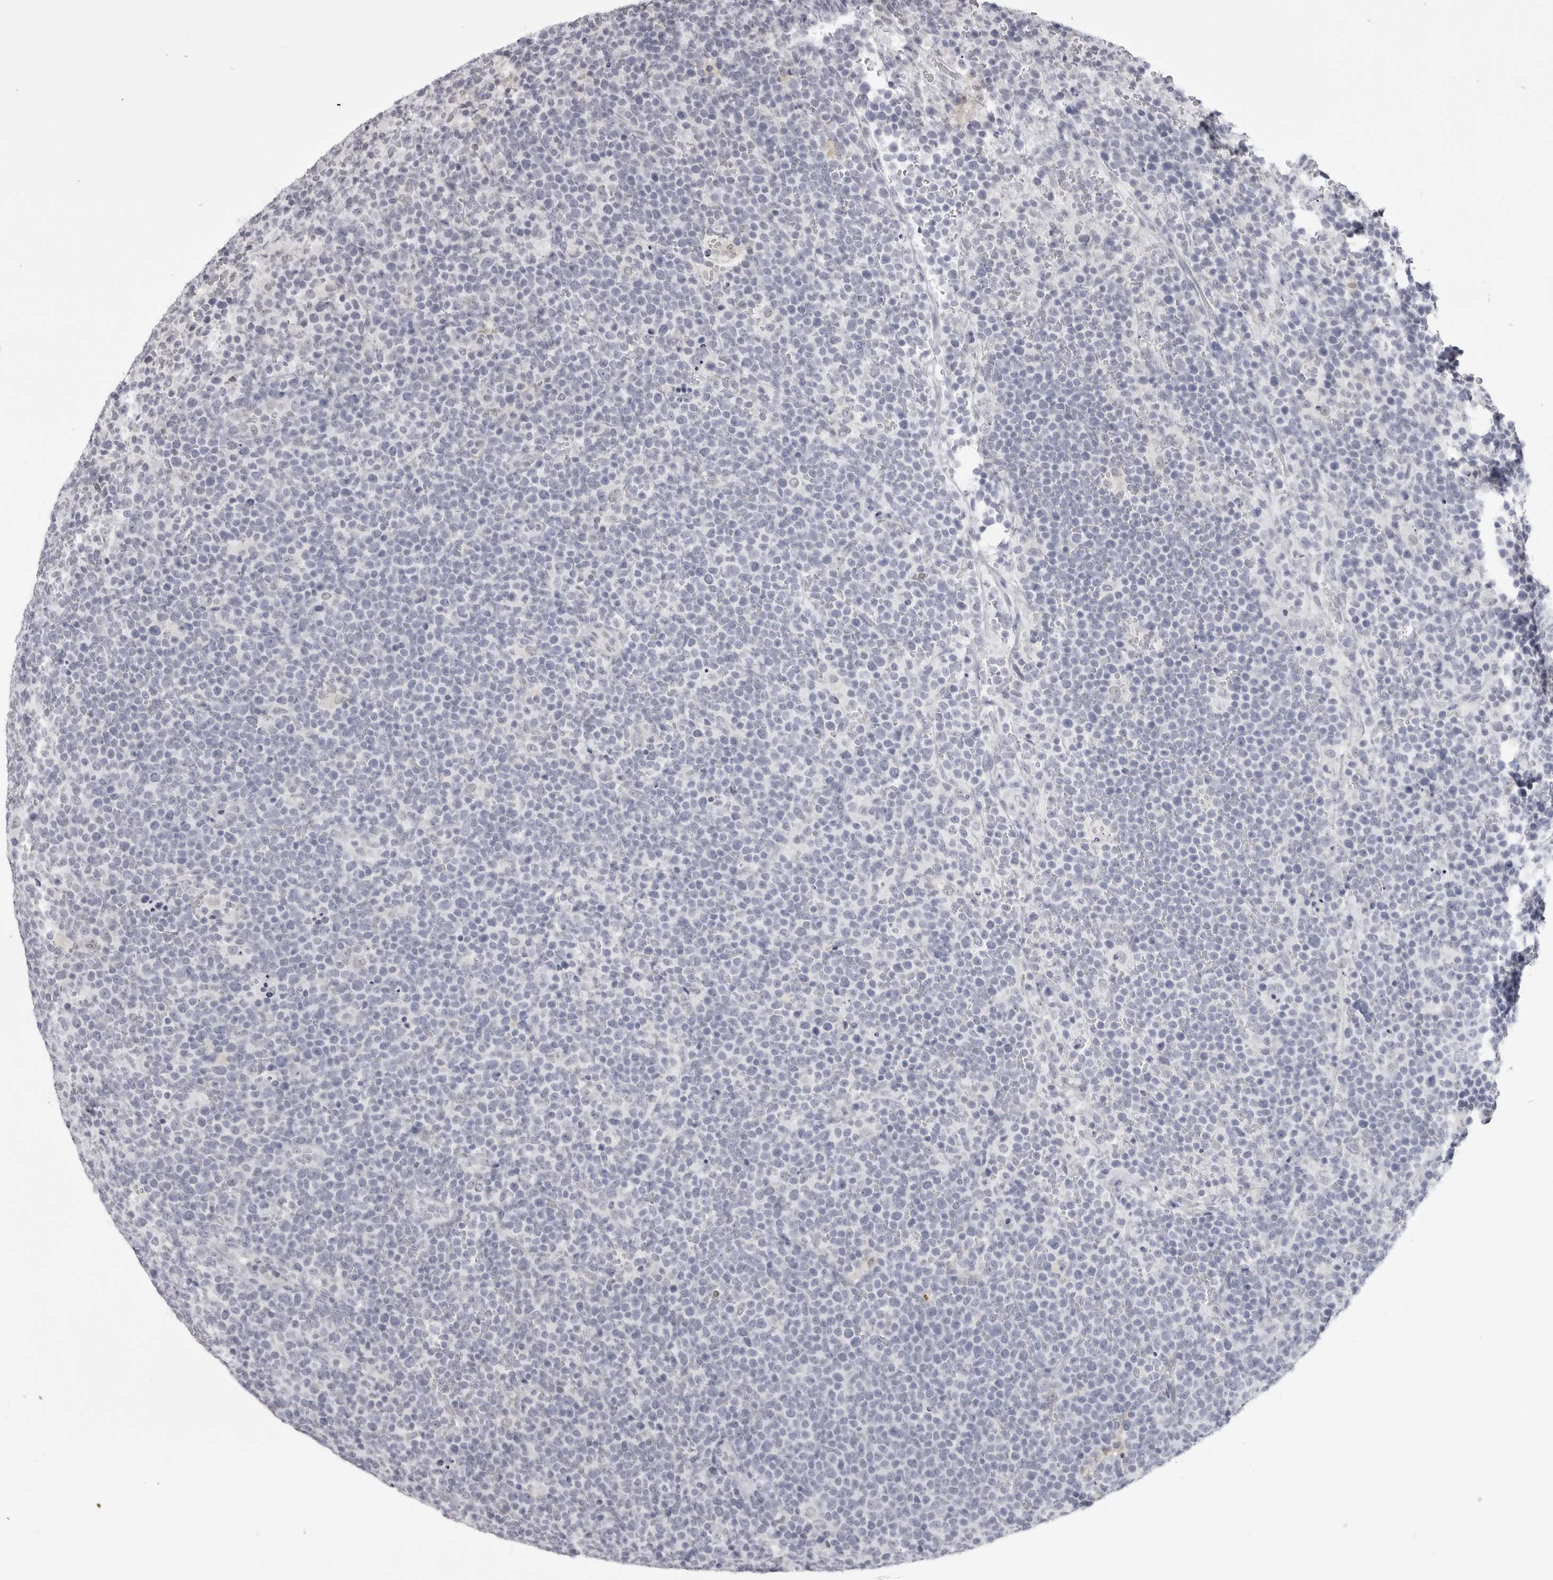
{"staining": {"intensity": "negative", "quantity": "none", "location": "none"}, "tissue": "lymphoma", "cell_type": "Tumor cells", "image_type": "cancer", "snomed": [{"axis": "morphology", "description": "Malignant lymphoma, non-Hodgkin's type, High grade"}, {"axis": "topography", "description": "Lymph node"}], "caption": "Immunohistochemistry (IHC) micrograph of neoplastic tissue: lymphoma stained with DAB displays no significant protein positivity in tumor cells.", "gene": "SRGAP2", "patient": {"sex": "male", "age": 61}}